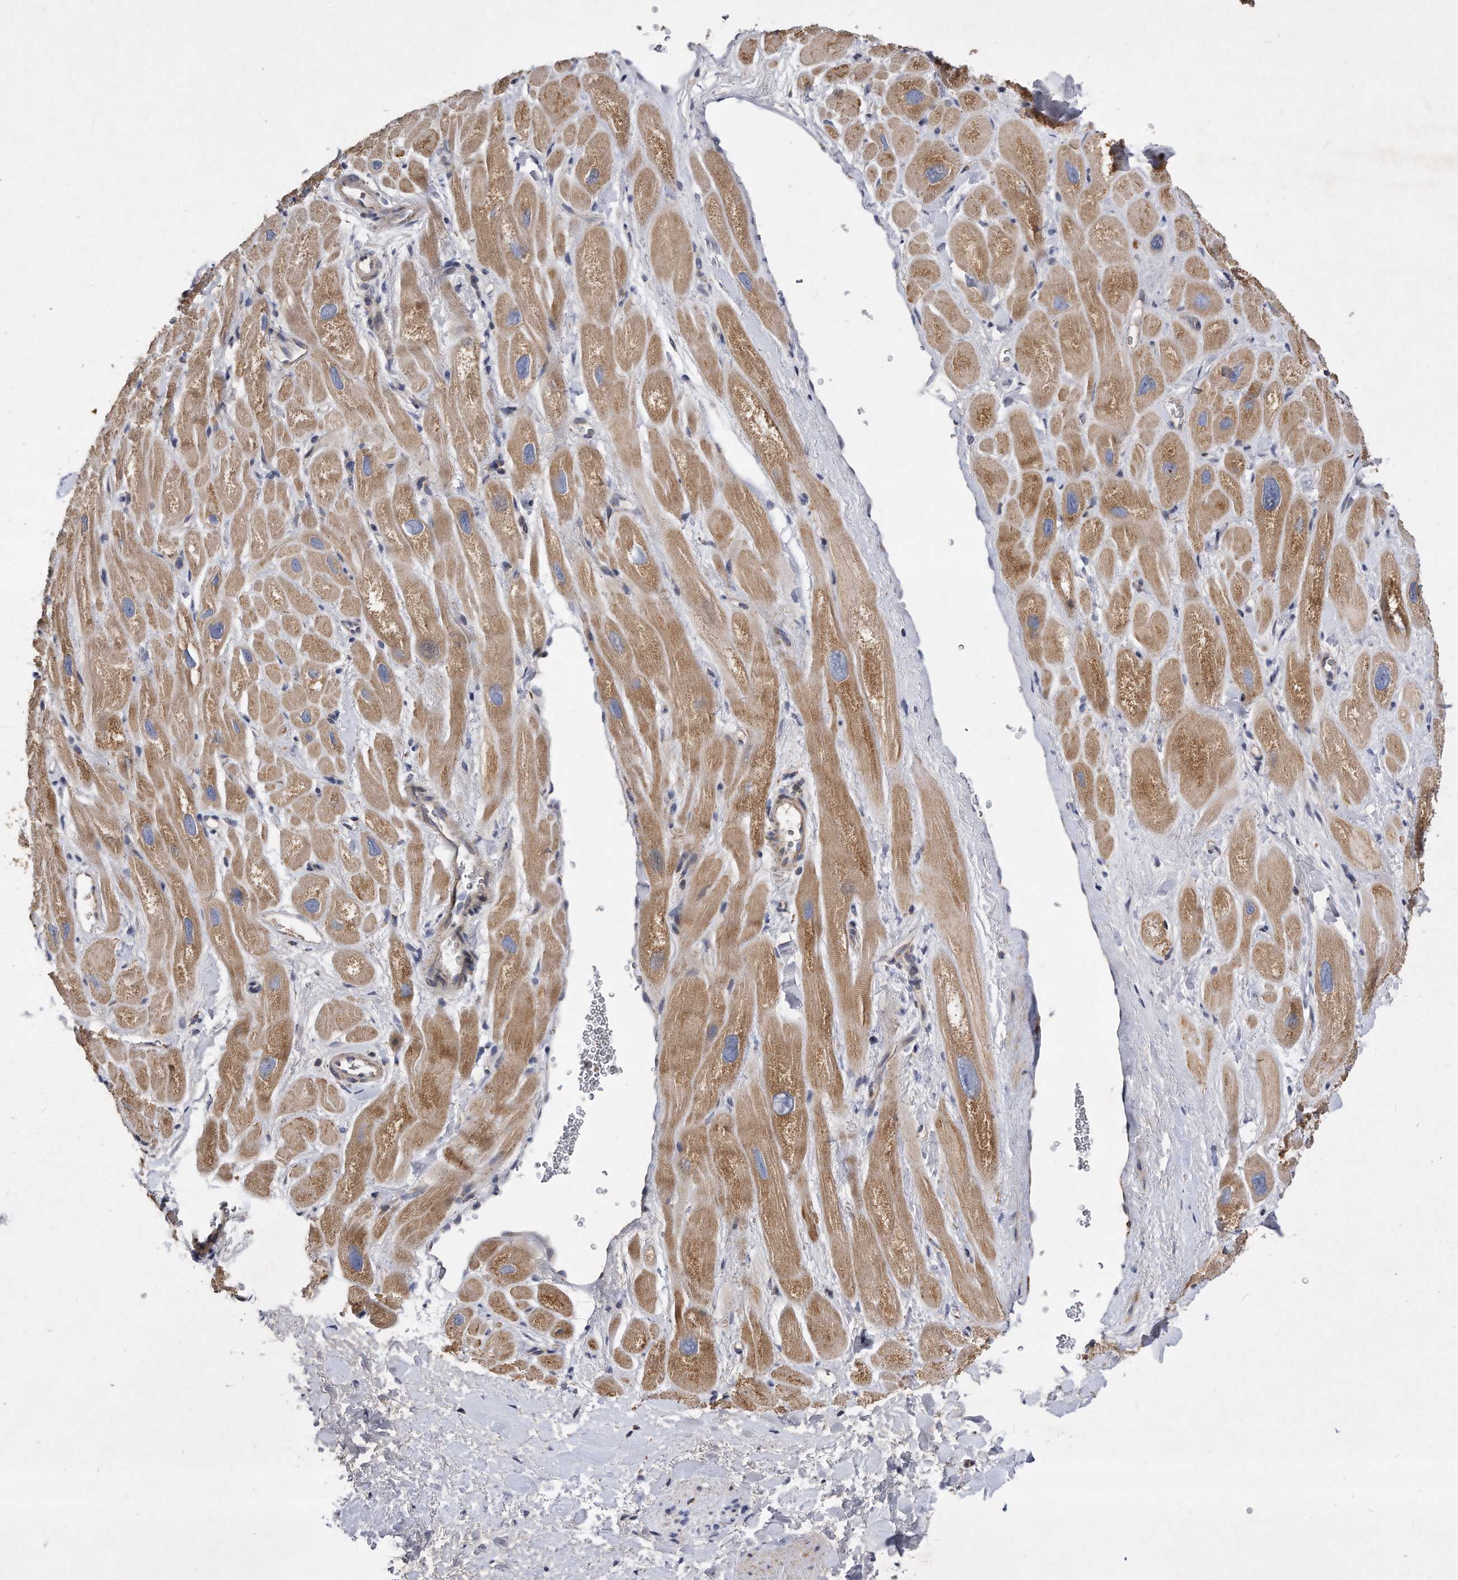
{"staining": {"intensity": "moderate", "quantity": ">75%", "location": "cytoplasmic/membranous"}, "tissue": "heart muscle", "cell_type": "Cardiomyocytes", "image_type": "normal", "snomed": [{"axis": "morphology", "description": "Normal tissue, NOS"}, {"axis": "topography", "description": "Heart"}], "caption": "A high-resolution micrograph shows immunohistochemistry staining of normal heart muscle, which demonstrates moderate cytoplasmic/membranous staining in about >75% of cardiomyocytes.", "gene": "PPP5C", "patient": {"sex": "male", "age": 49}}